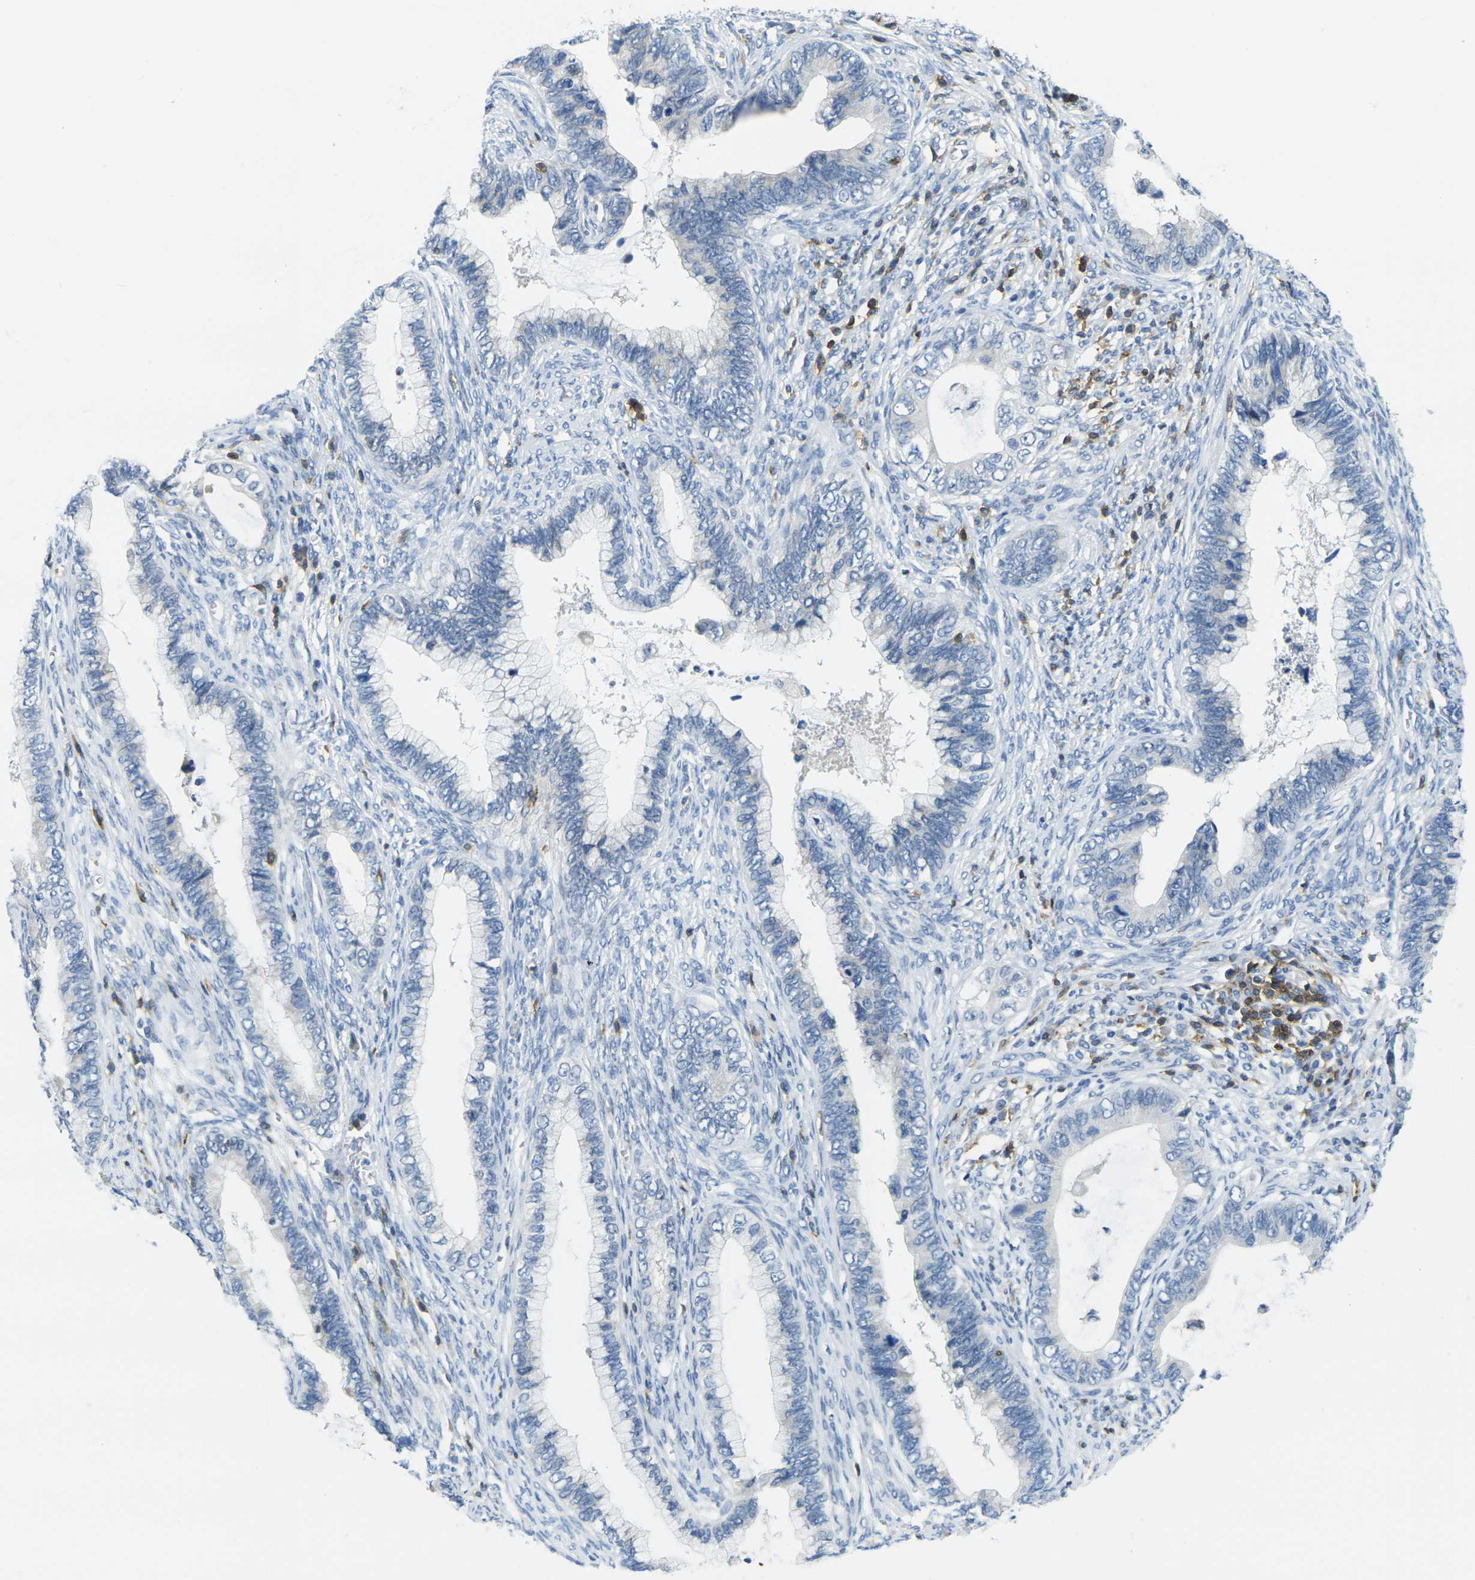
{"staining": {"intensity": "negative", "quantity": "none", "location": "none"}, "tissue": "cervical cancer", "cell_type": "Tumor cells", "image_type": "cancer", "snomed": [{"axis": "morphology", "description": "Adenocarcinoma, NOS"}, {"axis": "topography", "description": "Cervix"}], "caption": "A high-resolution histopathology image shows immunohistochemistry (IHC) staining of cervical adenocarcinoma, which exhibits no significant positivity in tumor cells. (Immunohistochemistry (ihc), brightfield microscopy, high magnification).", "gene": "CD3D", "patient": {"sex": "female", "age": 44}}